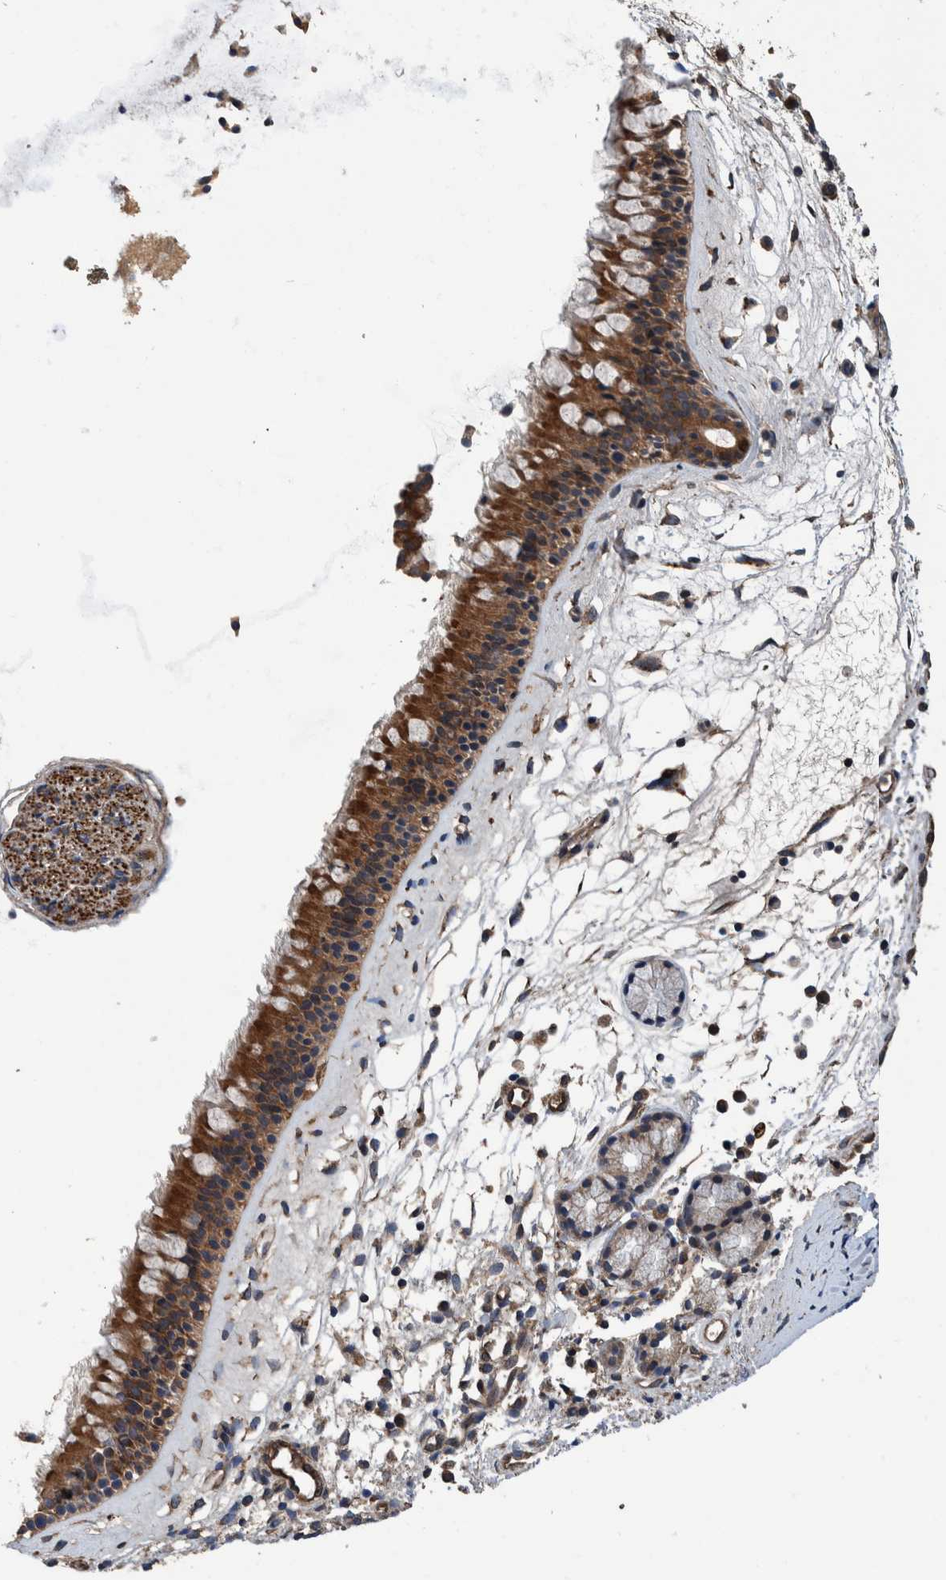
{"staining": {"intensity": "strong", "quantity": ">75%", "location": "cytoplasmic/membranous"}, "tissue": "nasopharynx", "cell_type": "Respiratory epithelial cells", "image_type": "normal", "snomed": [{"axis": "morphology", "description": "Normal tissue, NOS"}, {"axis": "topography", "description": "Nasopharynx"}], "caption": "Nasopharynx stained with DAB IHC exhibits high levels of strong cytoplasmic/membranous expression in approximately >75% of respiratory epithelial cells. The staining was performed using DAB to visualize the protein expression in brown, while the nuclei were stained in blue with hematoxylin (Magnification: 20x).", "gene": "ENSG00000251537", "patient": {"sex": "female", "age": 42}}